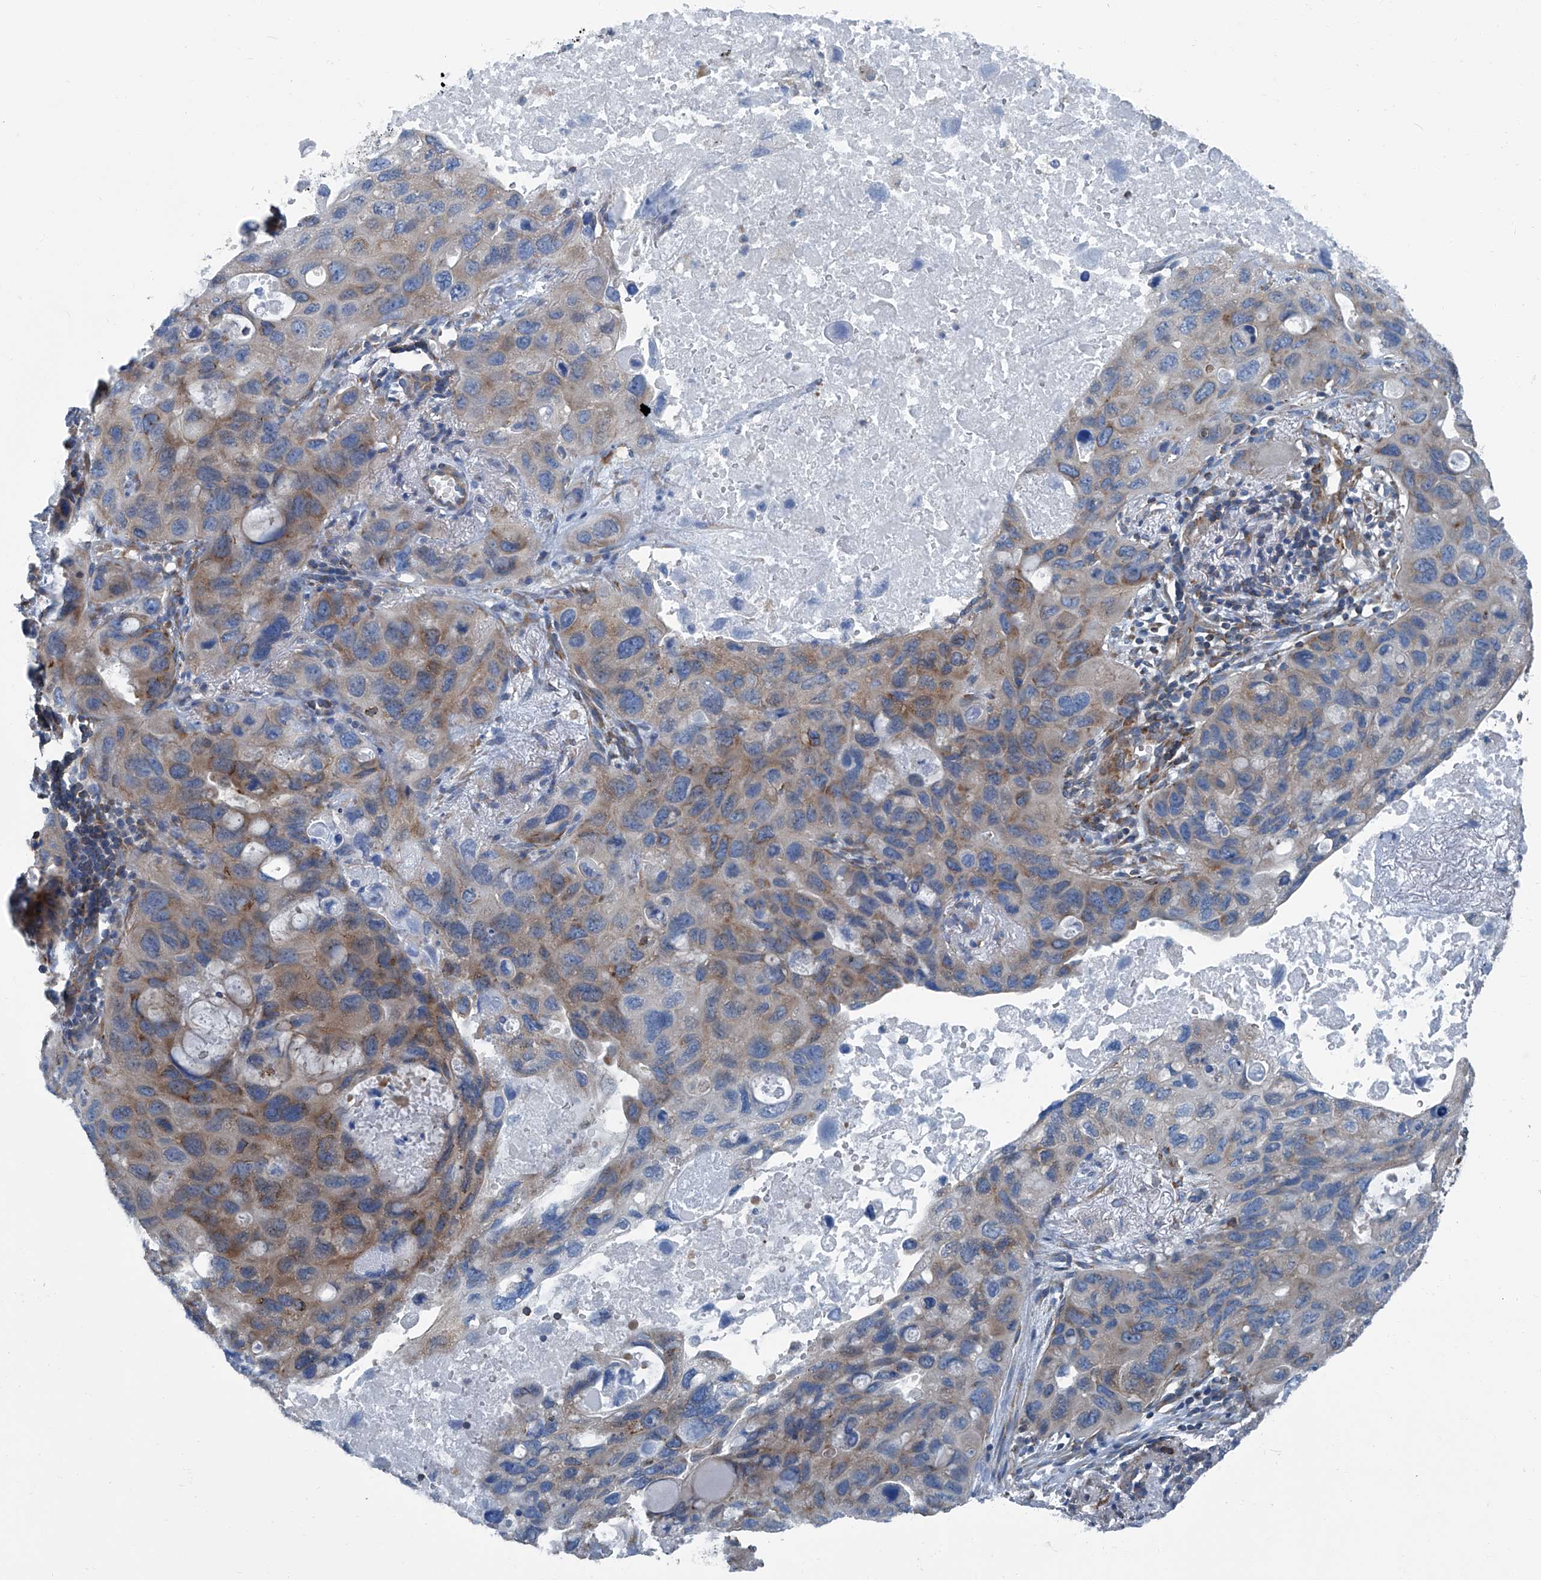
{"staining": {"intensity": "weak", "quantity": ">75%", "location": "cytoplasmic/membranous"}, "tissue": "lung cancer", "cell_type": "Tumor cells", "image_type": "cancer", "snomed": [{"axis": "morphology", "description": "Squamous cell carcinoma, NOS"}, {"axis": "topography", "description": "Lung"}], "caption": "There is low levels of weak cytoplasmic/membranous expression in tumor cells of lung cancer, as demonstrated by immunohistochemical staining (brown color).", "gene": "SEPTIN7", "patient": {"sex": "female", "age": 73}}